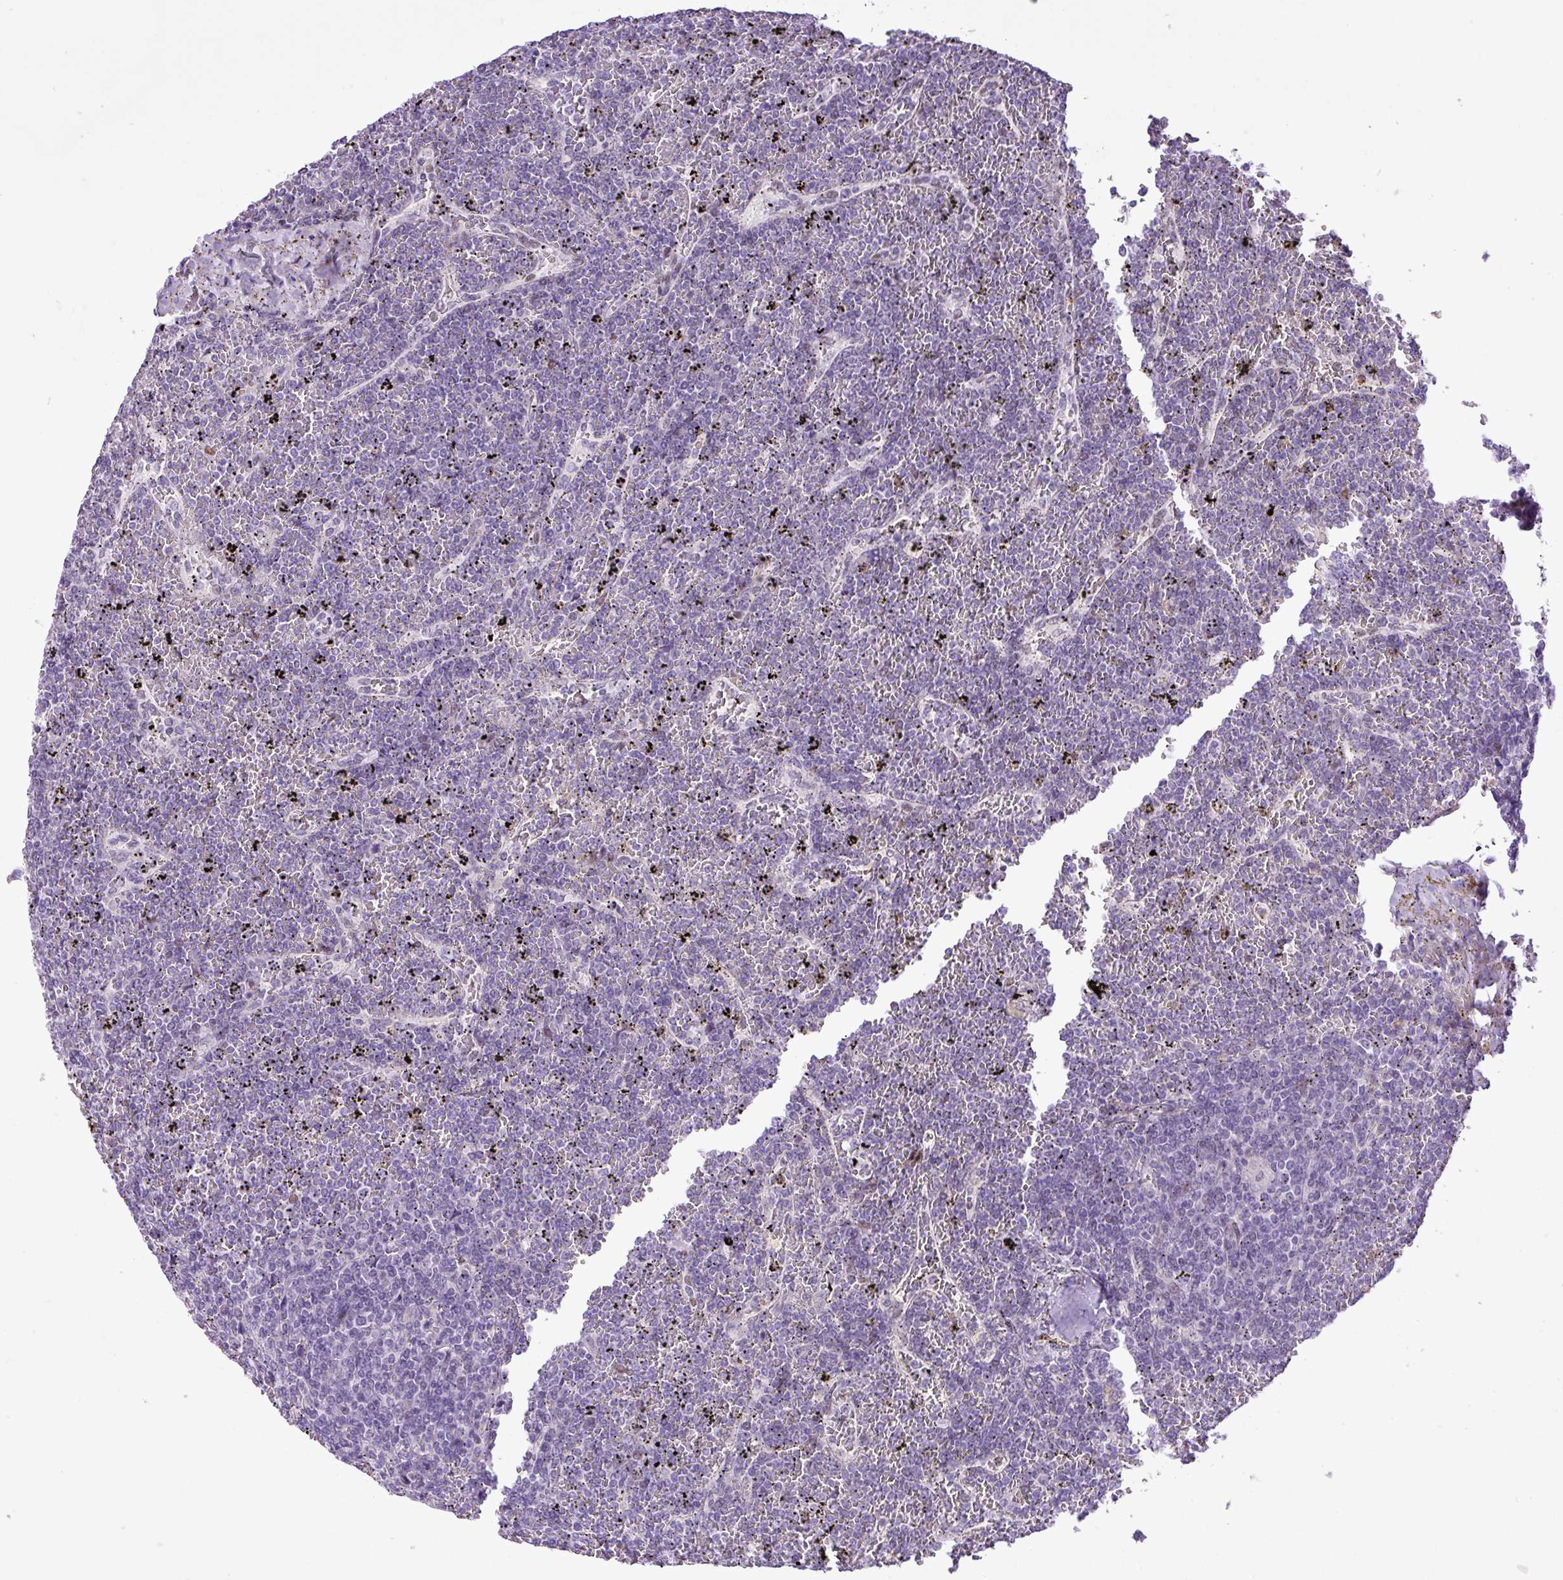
{"staining": {"intensity": "negative", "quantity": "none", "location": "none"}, "tissue": "lymphoma", "cell_type": "Tumor cells", "image_type": "cancer", "snomed": [{"axis": "morphology", "description": "Malignant lymphoma, non-Hodgkin's type, Low grade"}, {"axis": "topography", "description": "Spleen"}], "caption": "DAB immunohistochemical staining of low-grade malignant lymphoma, non-Hodgkin's type demonstrates no significant expression in tumor cells. (Immunohistochemistry (ihc), brightfield microscopy, high magnification).", "gene": "YLPM1", "patient": {"sex": "female", "age": 19}}